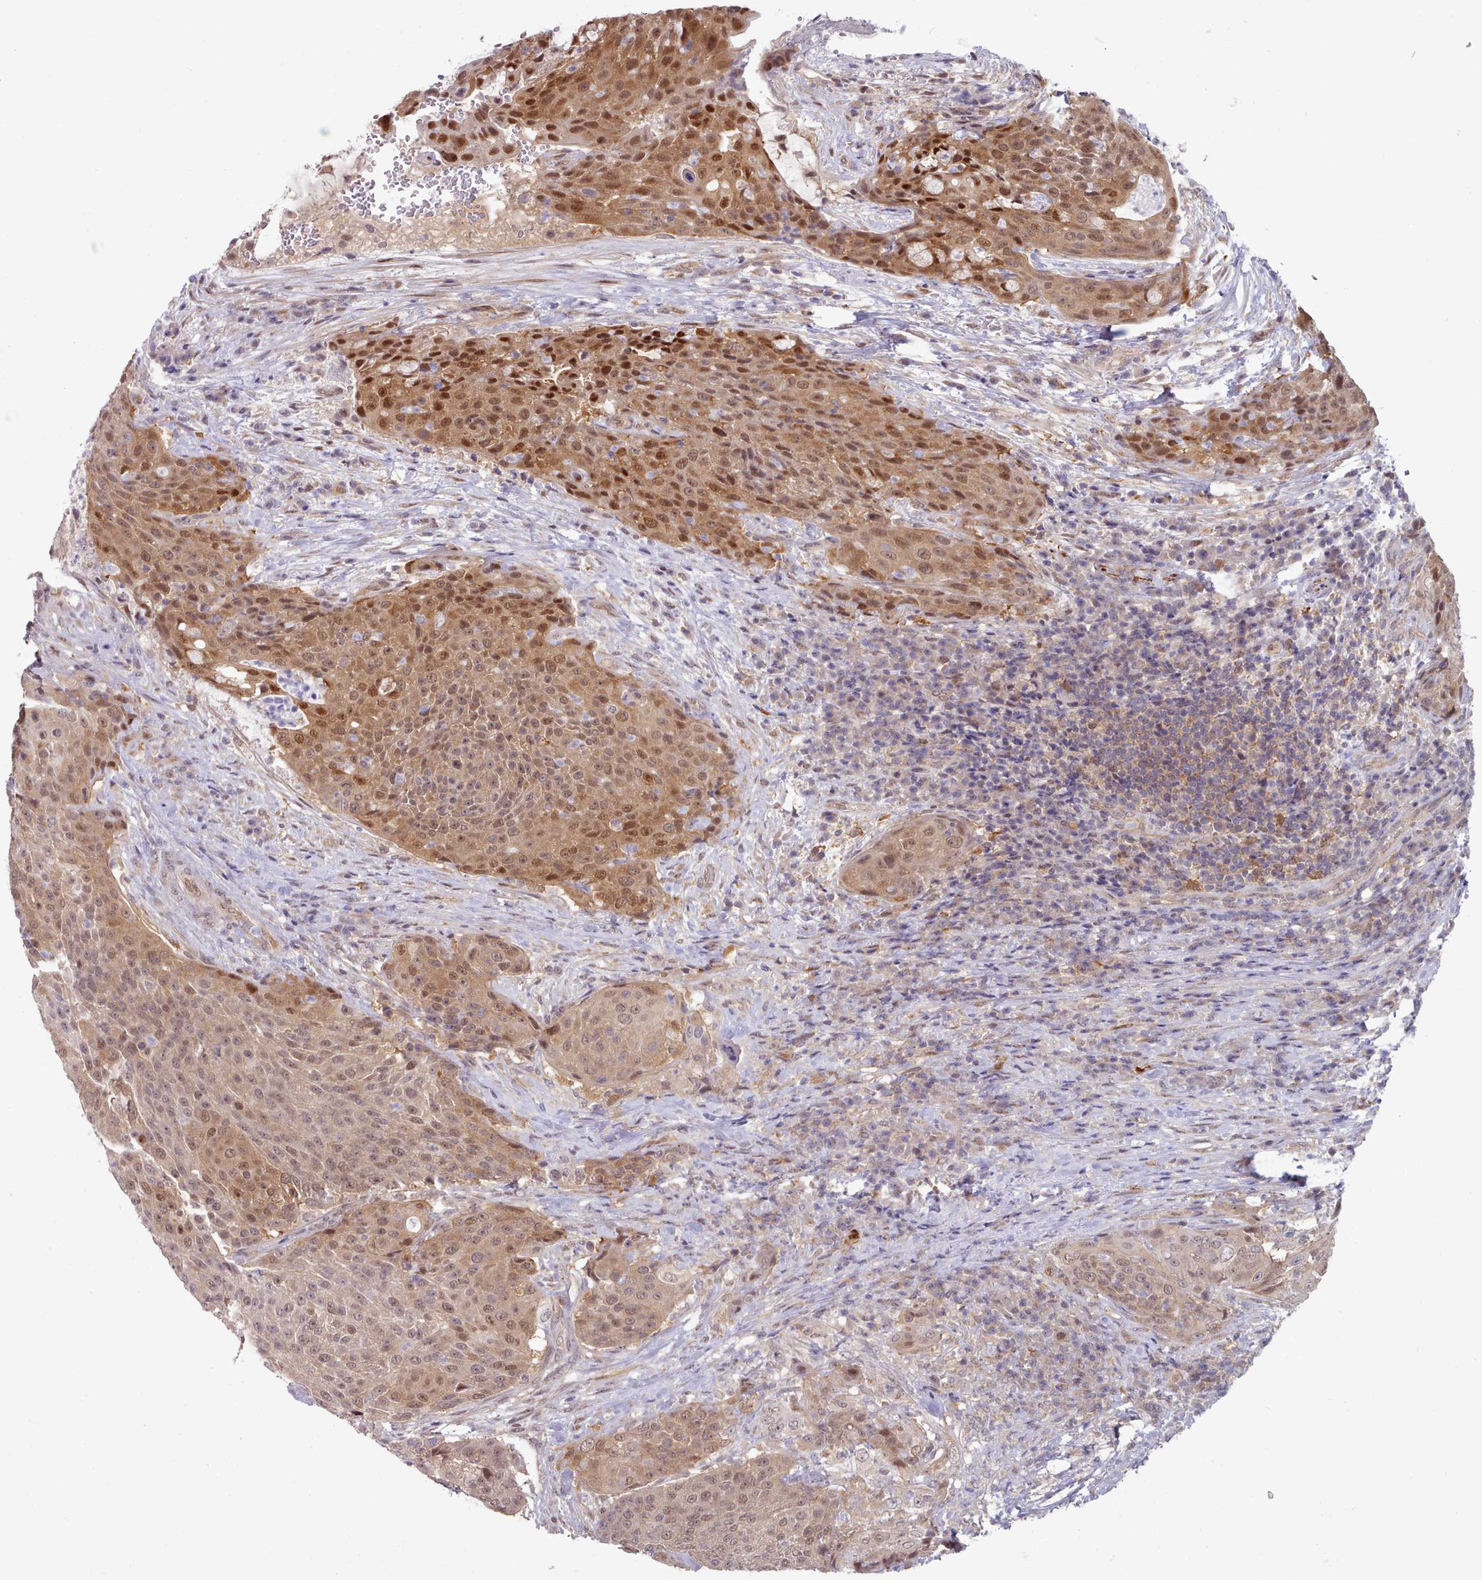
{"staining": {"intensity": "moderate", "quantity": ">75%", "location": "cytoplasmic/membranous,nuclear"}, "tissue": "urothelial cancer", "cell_type": "Tumor cells", "image_type": "cancer", "snomed": [{"axis": "morphology", "description": "Urothelial carcinoma, High grade"}, {"axis": "topography", "description": "Urinary bladder"}], "caption": "Protein staining of urothelial carcinoma (high-grade) tissue displays moderate cytoplasmic/membranous and nuclear positivity in about >75% of tumor cells. The protein of interest is stained brown, and the nuclei are stained in blue (DAB (3,3'-diaminobenzidine) IHC with brightfield microscopy, high magnification).", "gene": "CES3", "patient": {"sex": "female", "age": 63}}